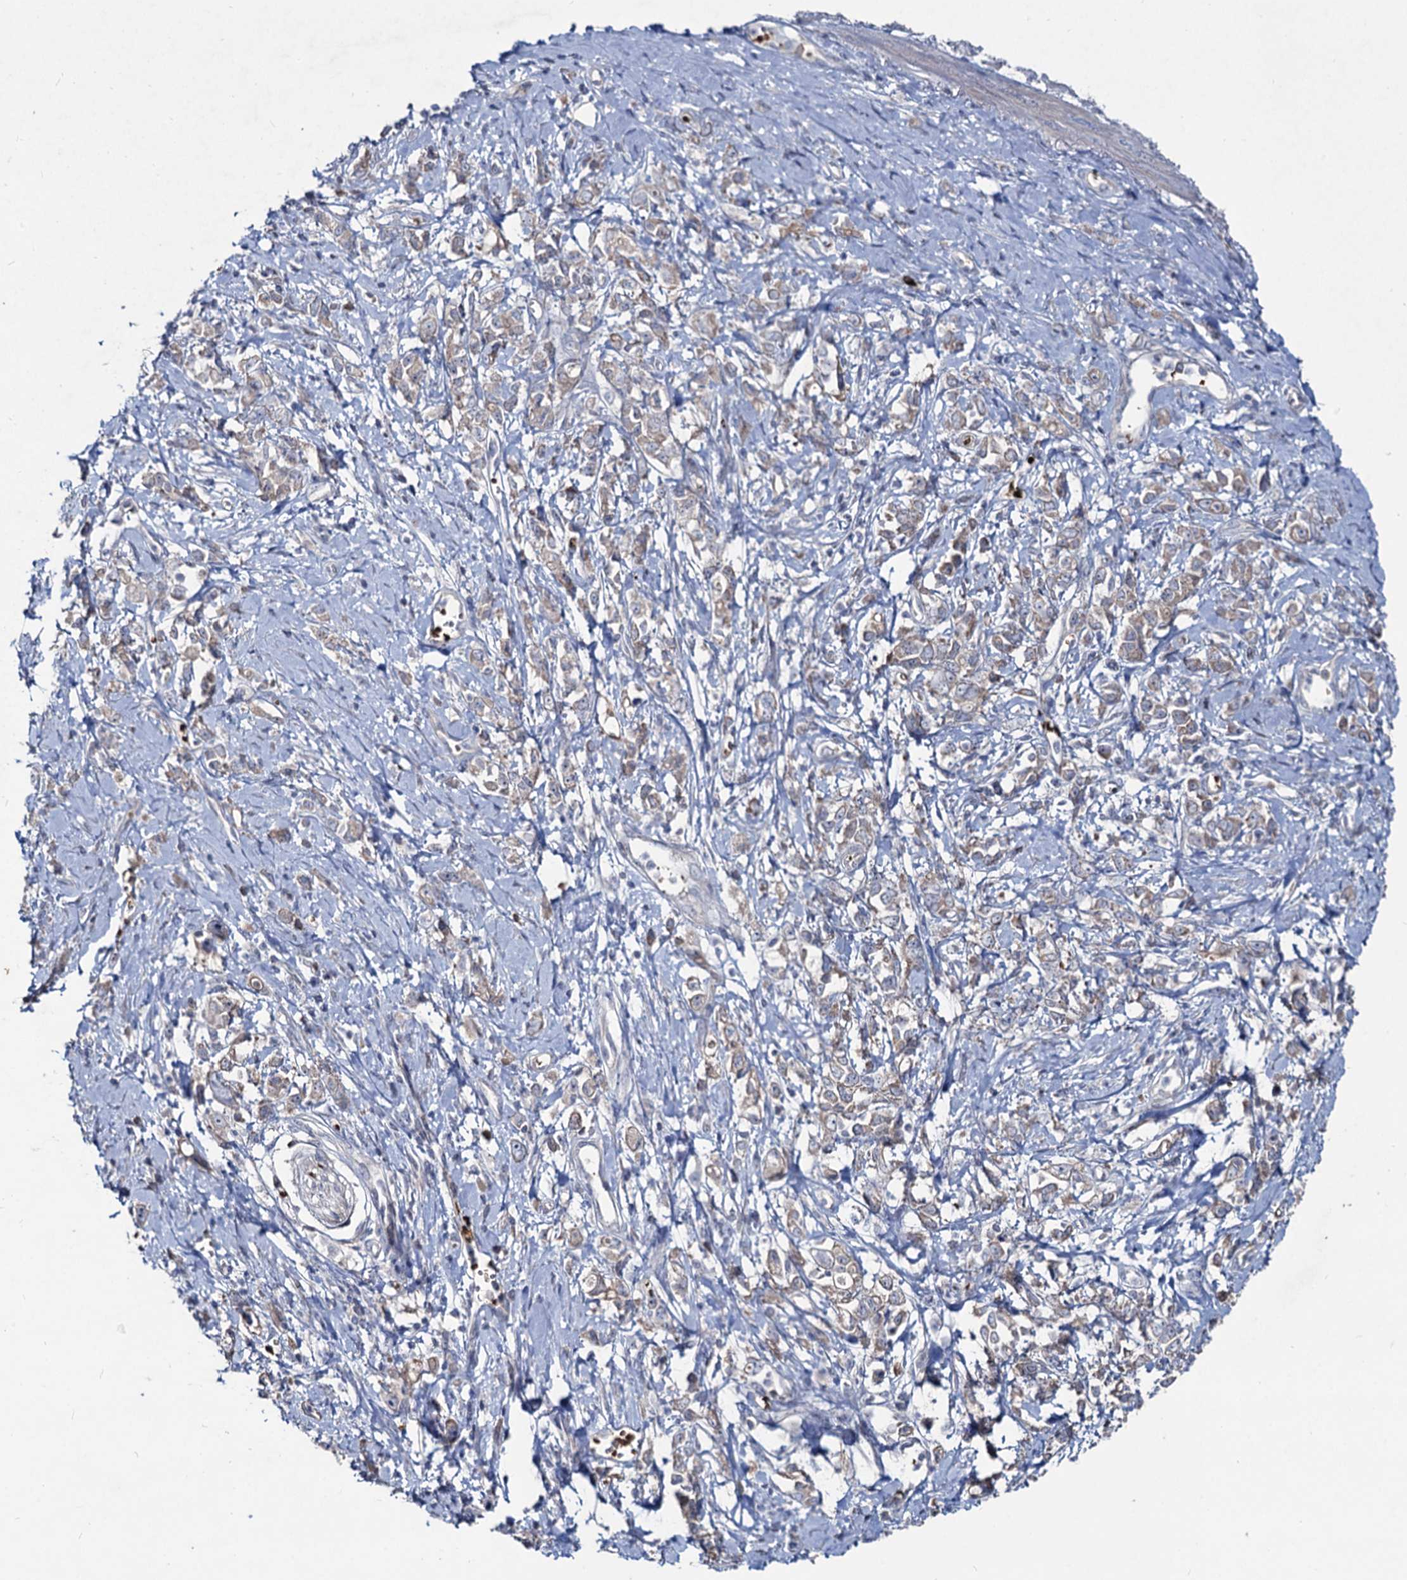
{"staining": {"intensity": "weak", "quantity": "25%-75%", "location": "cytoplasmic/membranous"}, "tissue": "stomach cancer", "cell_type": "Tumor cells", "image_type": "cancer", "snomed": [{"axis": "morphology", "description": "Adenocarcinoma, NOS"}, {"axis": "topography", "description": "Stomach"}], "caption": "Adenocarcinoma (stomach) was stained to show a protein in brown. There is low levels of weak cytoplasmic/membranous expression in about 25%-75% of tumor cells.", "gene": "RNF6", "patient": {"sex": "female", "age": 76}}